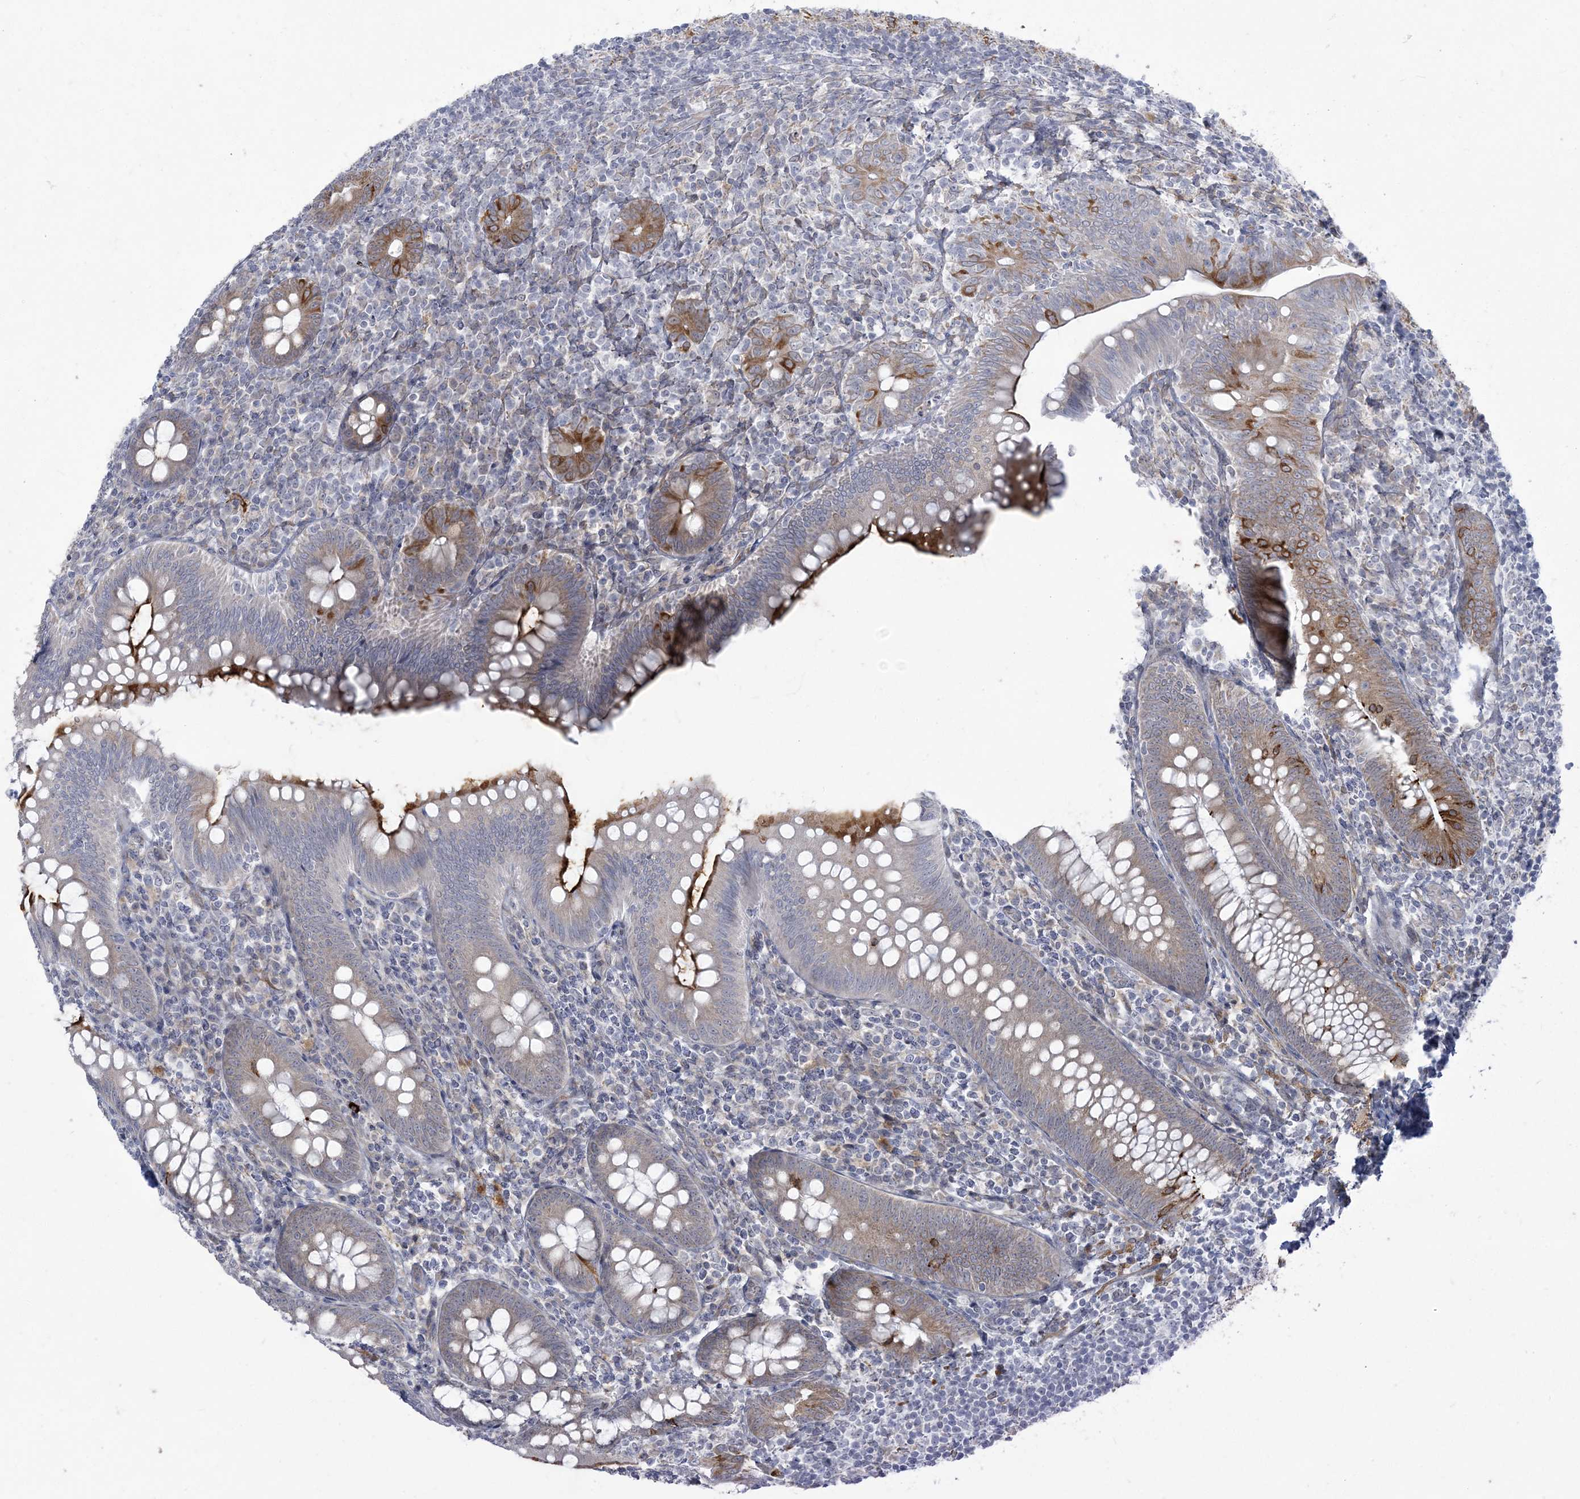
{"staining": {"intensity": "strong", "quantity": "<25%", "location": "cytoplasmic/membranous"}, "tissue": "appendix", "cell_type": "Glandular cells", "image_type": "normal", "snomed": [{"axis": "morphology", "description": "Normal tissue, NOS"}, {"axis": "topography", "description": "Appendix"}], "caption": "Appendix stained for a protein displays strong cytoplasmic/membranous positivity in glandular cells.", "gene": "ZC3H6", "patient": {"sex": "male", "age": 14}}